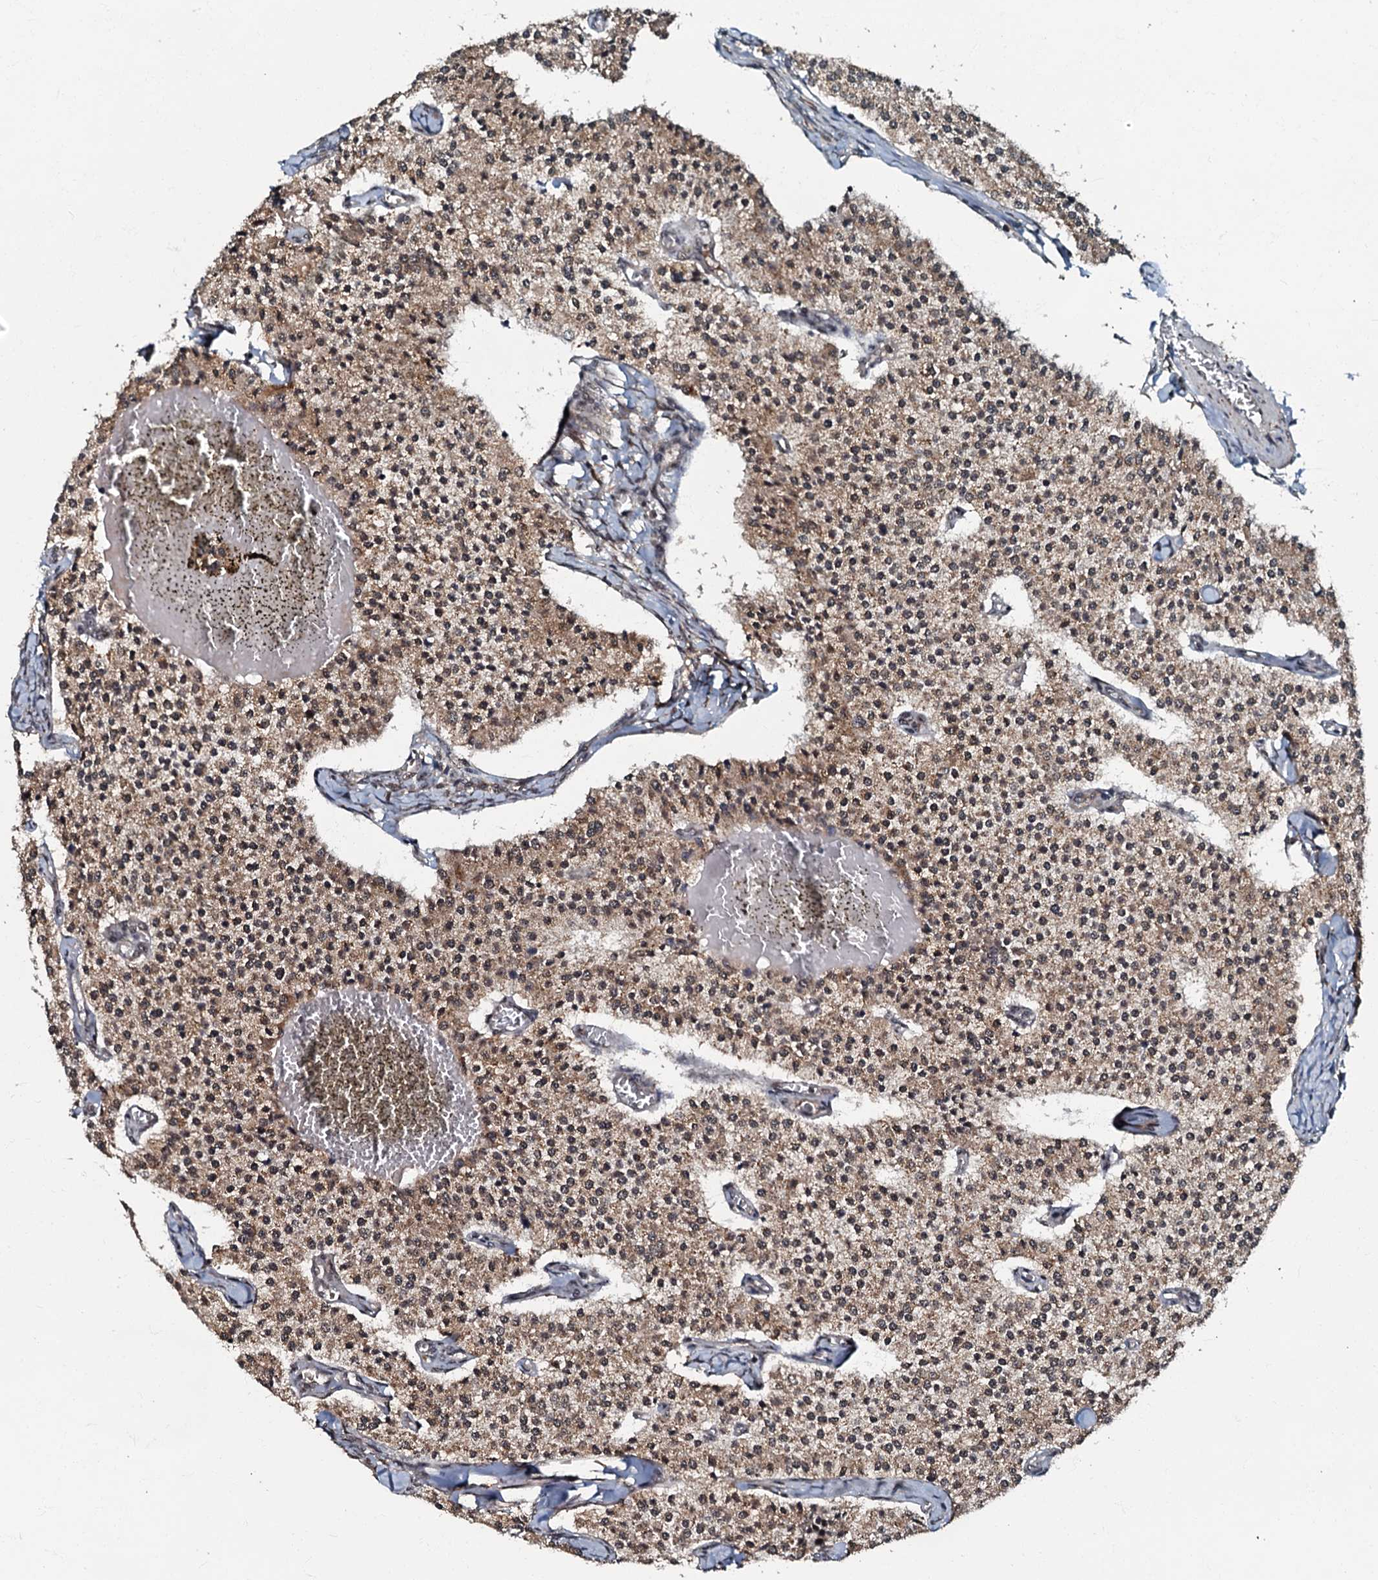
{"staining": {"intensity": "moderate", "quantity": ">75%", "location": "cytoplasmic/membranous,nuclear"}, "tissue": "carcinoid", "cell_type": "Tumor cells", "image_type": "cancer", "snomed": [{"axis": "morphology", "description": "Carcinoid, malignant, NOS"}, {"axis": "topography", "description": "Colon"}], "caption": "Carcinoid was stained to show a protein in brown. There is medium levels of moderate cytoplasmic/membranous and nuclear staining in about >75% of tumor cells. The protein of interest is shown in brown color, while the nuclei are stained blue.", "gene": "C18orf32", "patient": {"sex": "female", "age": 52}}